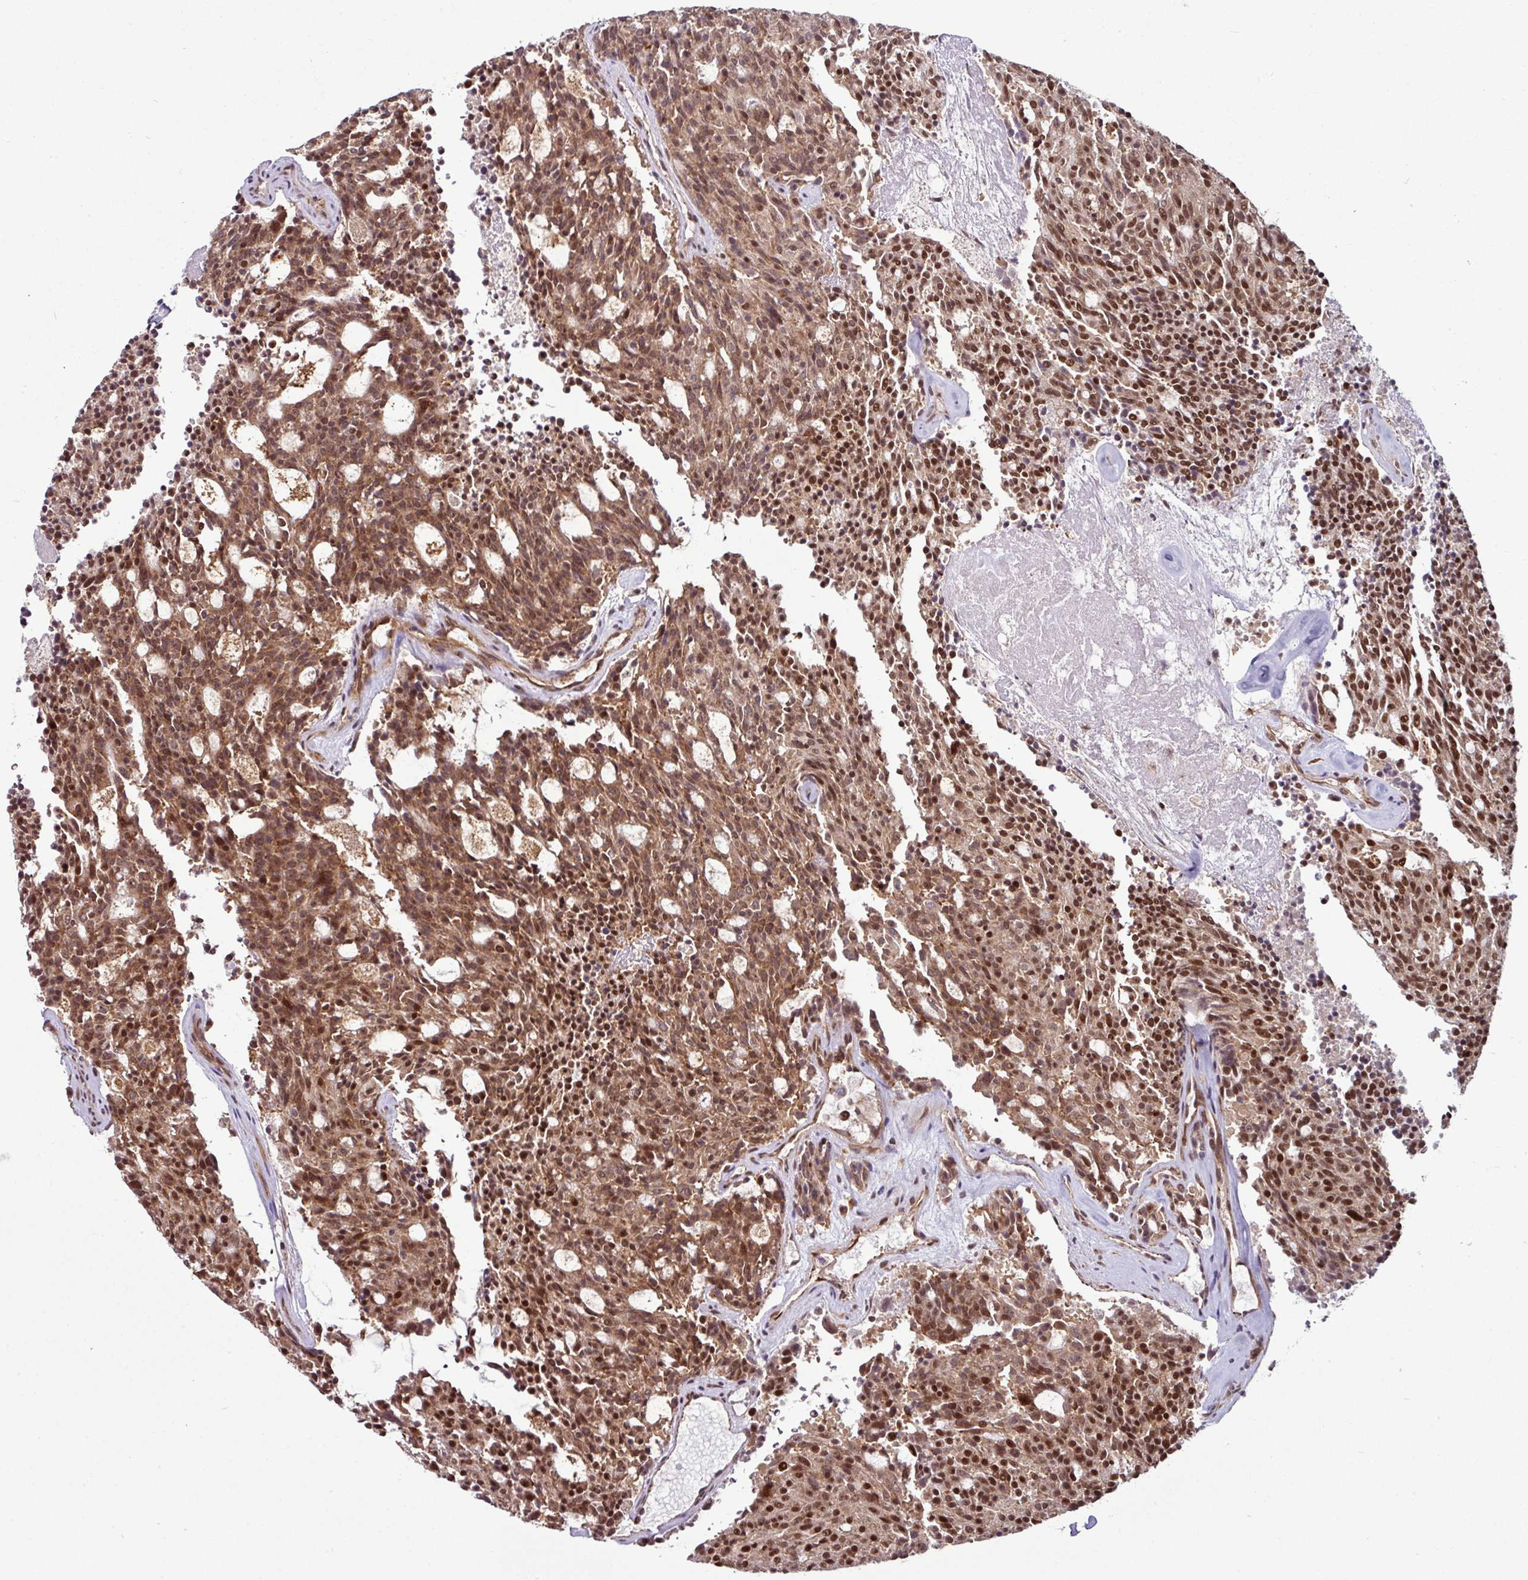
{"staining": {"intensity": "strong", "quantity": ">75%", "location": "cytoplasmic/membranous,nuclear"}, "tissue": "carcinoid", "cell_type": "Tumor cells", "image_type": "cancer", "snomed": [{"axis": "morphology", "description": "Carcinoid, malignant, NOS"}, {"axis": "topography", "description": "Pancreas"}], "caption": "Tumor cells exhibit high levels of strong cytoplasmic/membranous and nuclear expression in about >75% of cells in carcinoid.", "gene": "MORF4L2", "patient": {"sex": "female", "age": 54}}